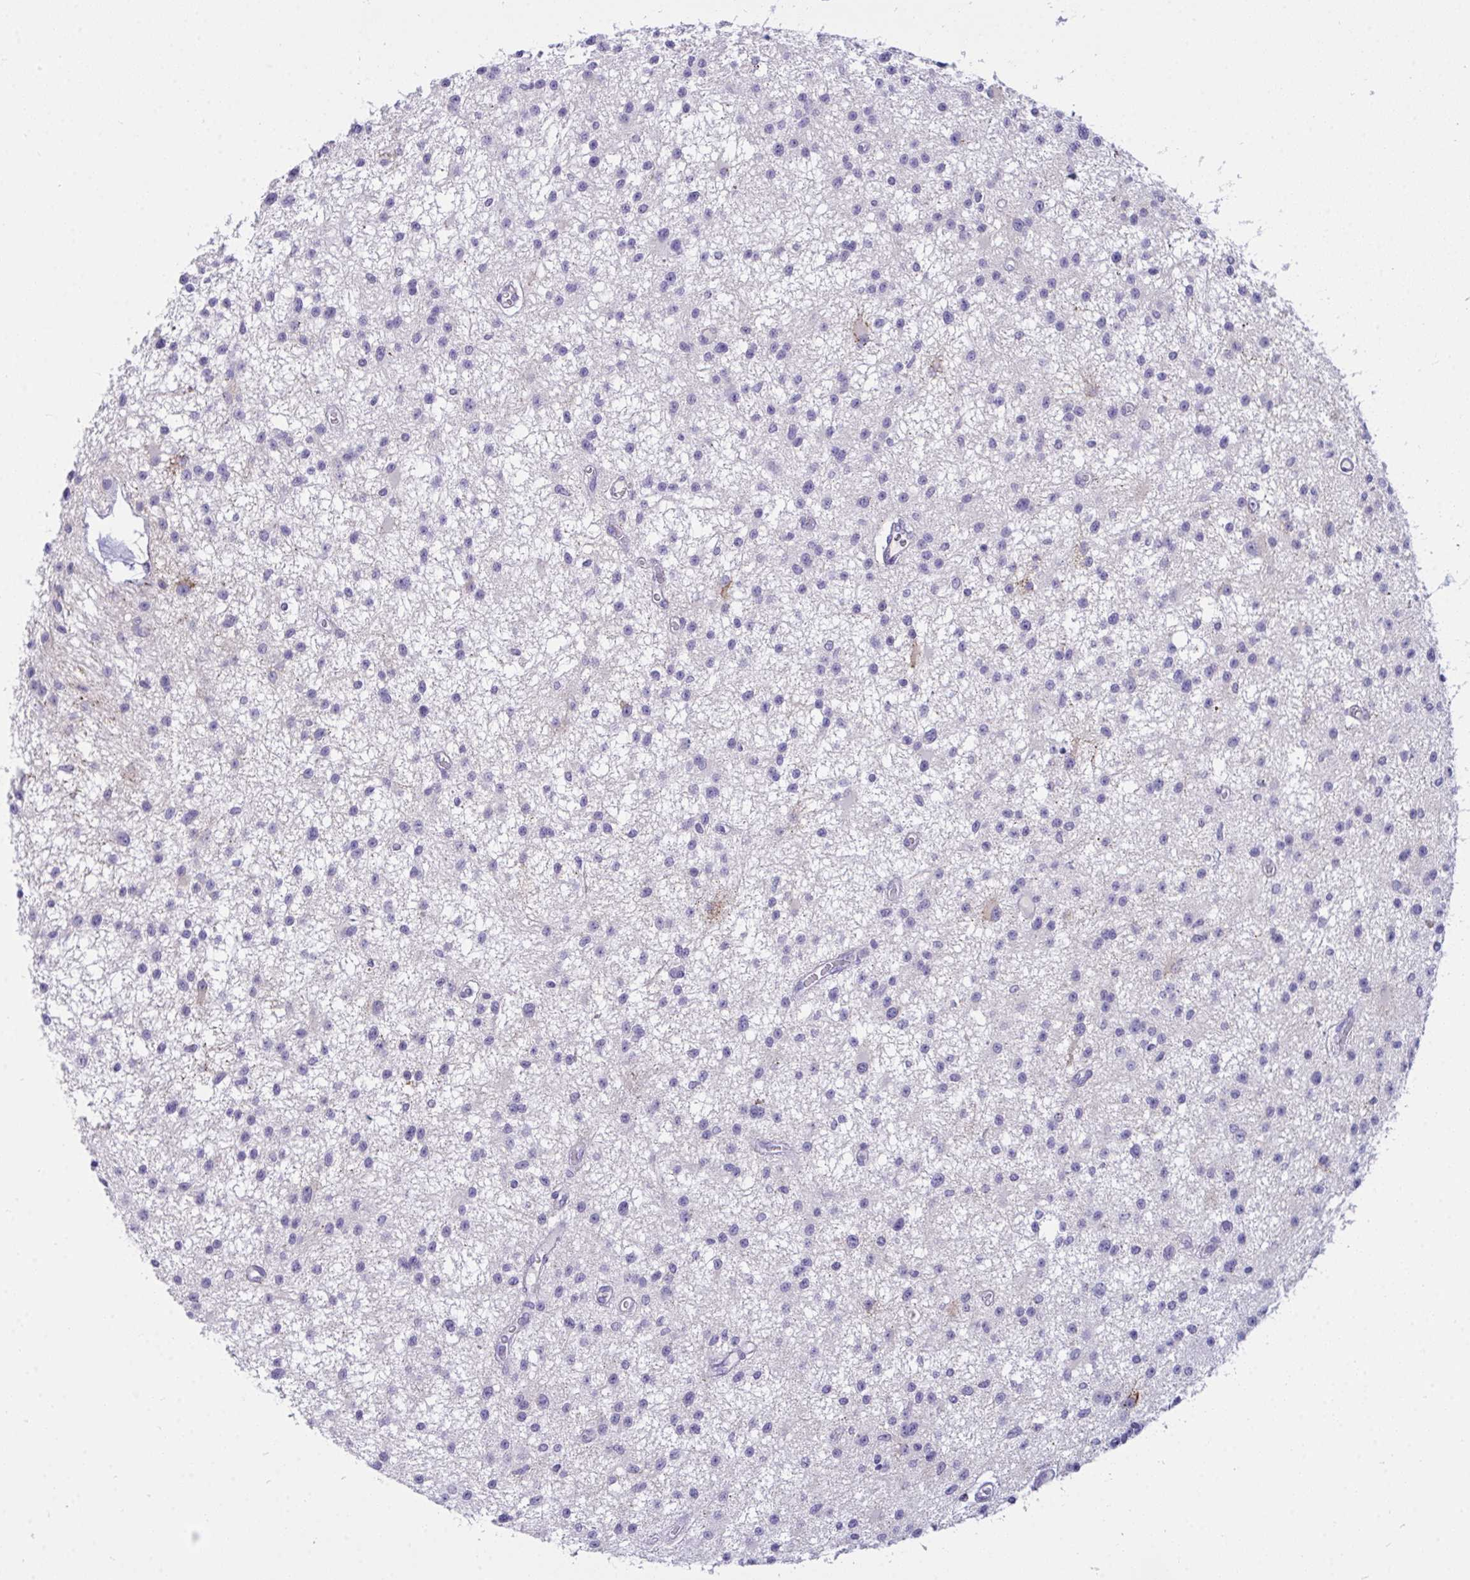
{"staining": {"intensity": "negative", "quantity": "none", "location": "none"}, "tissue": "glioma", "cell_type": "Tumor cells", "image_type": "cancer", "snomed": [{"axis": "morphology", "description": "Glioma, malignant, Low grade"}, {"axis": "topography", "description": "Brain"}], "caption": "Immunohistochemical staining of human low-grade glioma (malignant) demonstrates no significant expression in tumor cells. (Immunohistochemistry, brightfield microscopy, high magnification).", "gene": "SEMA6B", "patient": {"sex": "male", "age": 43}}